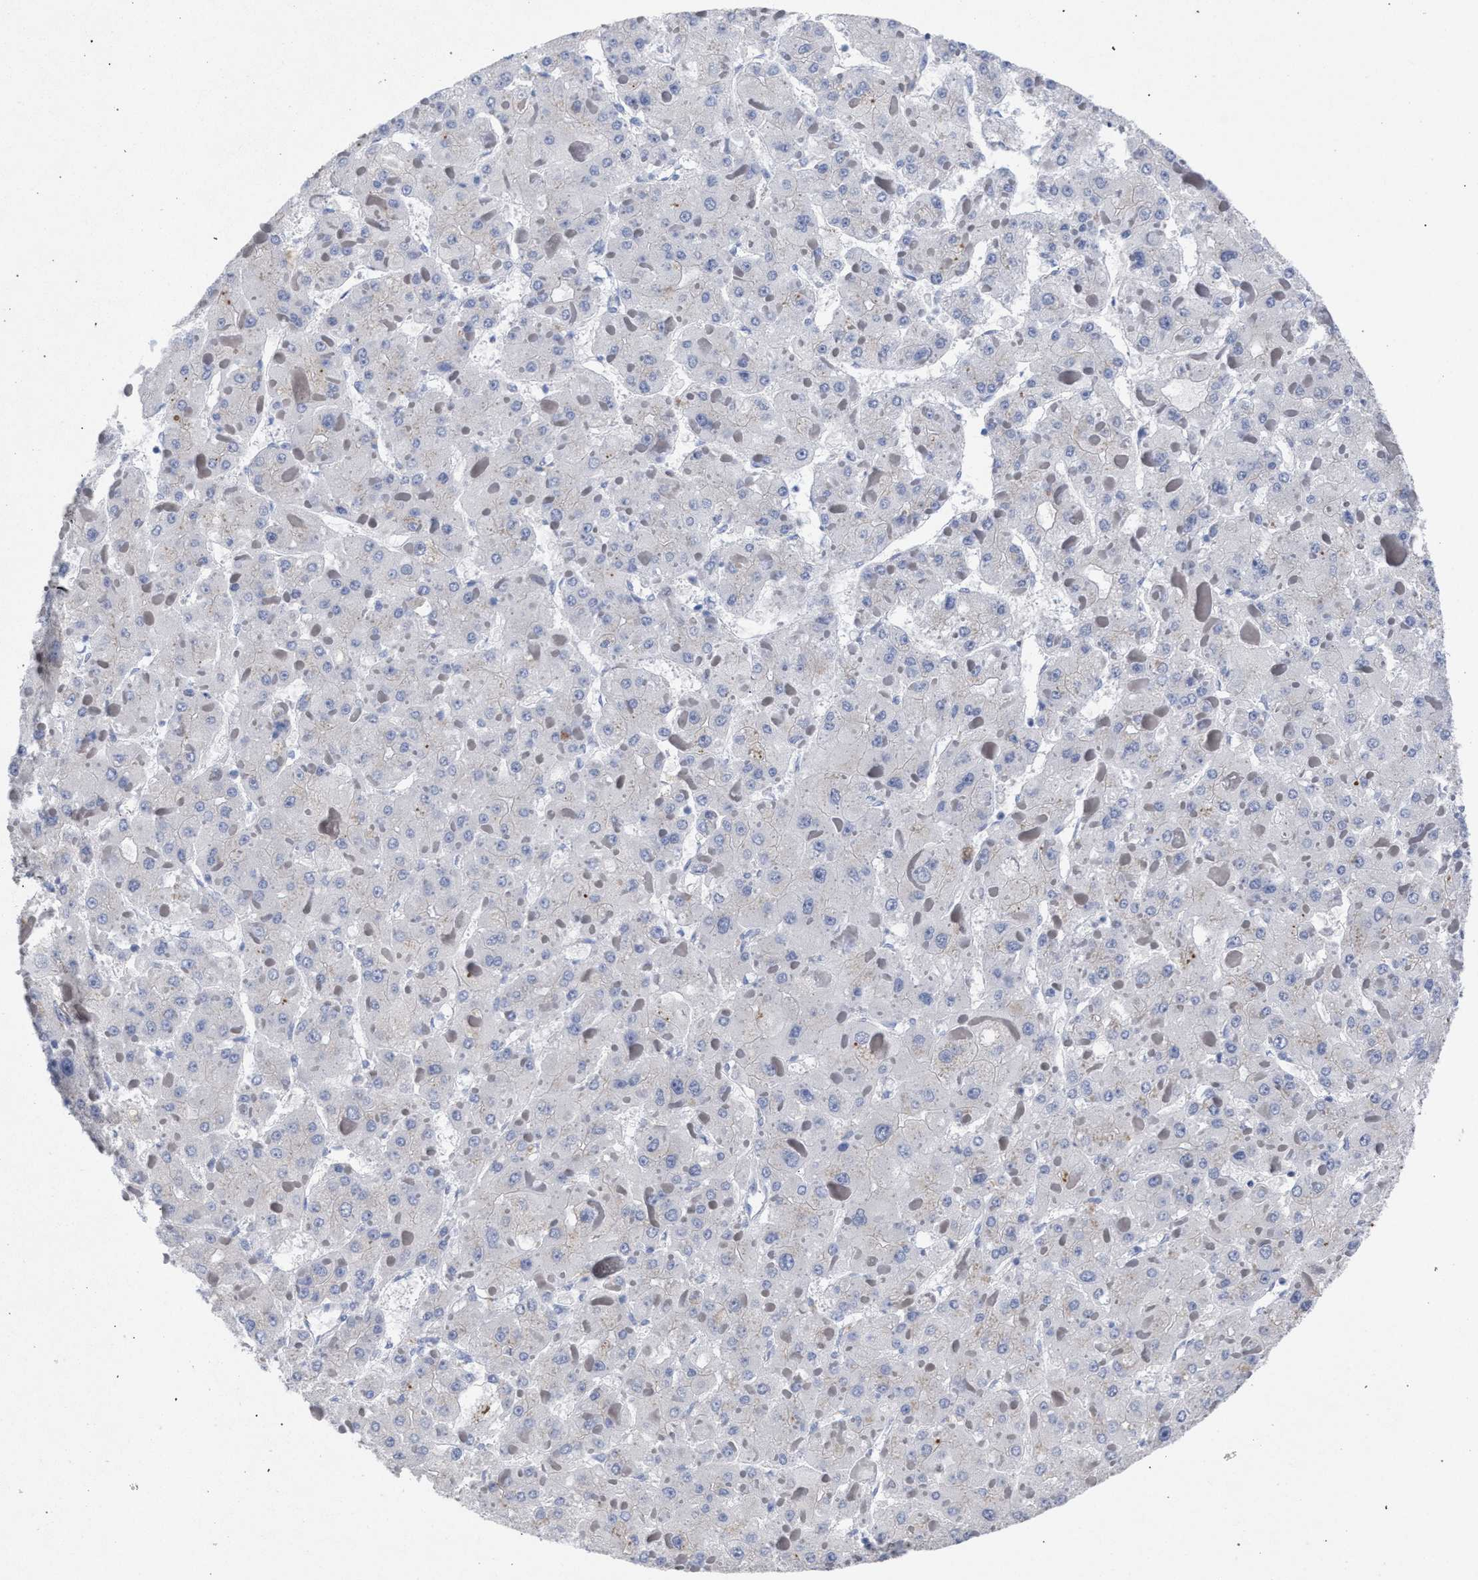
{"staining": {"intensity": "negative", "quantity": "none", "location": "none"}, "tissue": "liver cancer", "cell_type": "Tumor cells", "image_type": "cancer", "snomed": [{"axis": "morphology", "description": "Carcinoma, Hepatocellular, NOS"}, {"axis": "topography", "description": "Liver"}], "caption": "This is an IHC histopathology image of liver cancer (hepatocellular carcinoma). There is no staining in tumor cells.", "gene": "GOLGA2", "patient": {"sex": "female", "age": 73}}